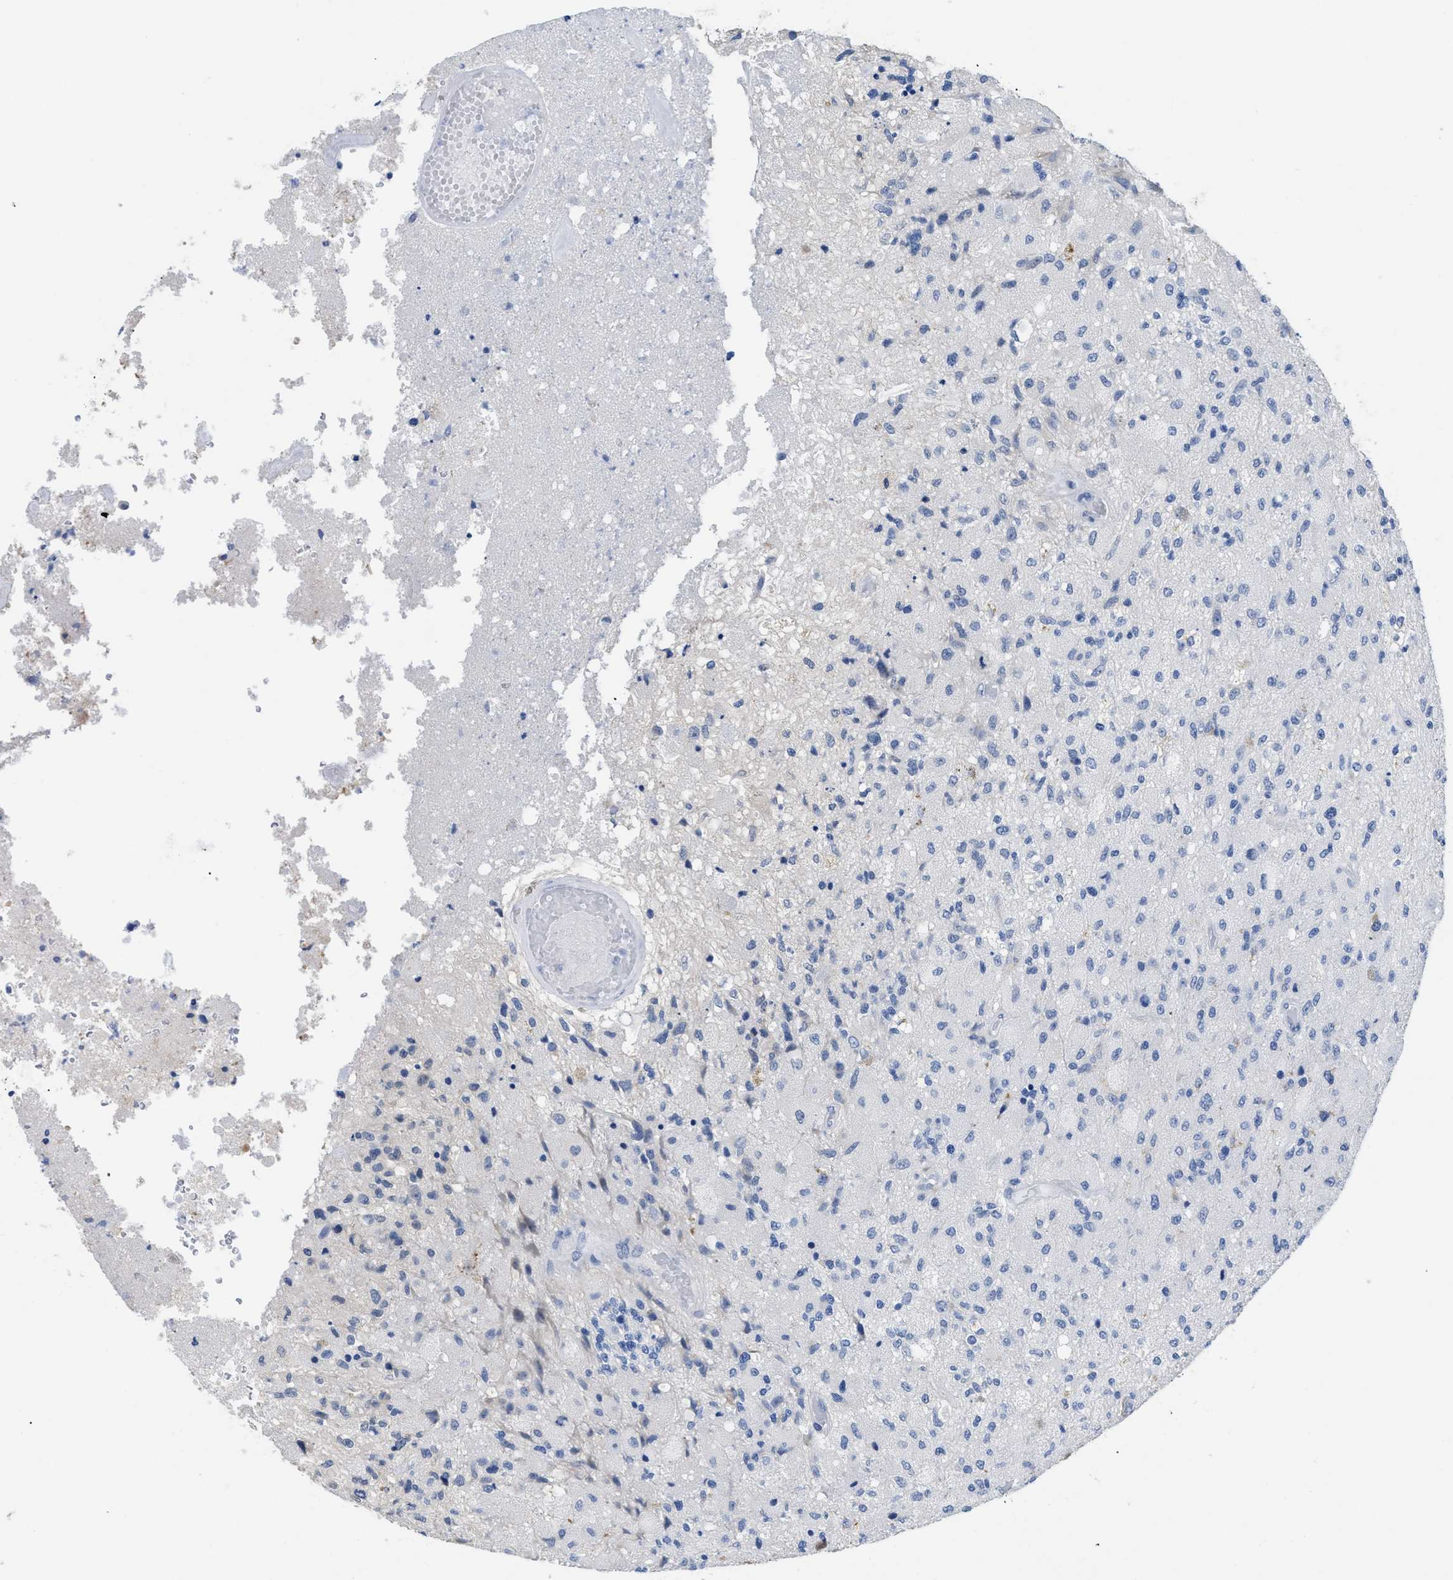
{"staining": {"intensity": "negative", "quantity": "none", "location": "none"}, "tissue": "glioma", "cell_type": "Tumor cells", "image_type": "cancer", "snomed": [{"axis": "morphology", "description": "Normal tissue, NOS"}, {"axis": "morphology", "description": "Glioma, malignant, High grade"}, {"axis": "topography", "description": "Cerebral cortex"}], "caption": "IHC of human glioma shows no expression in tumor cells. (DAB (3,3'-diaminobenzidine) immunohistochemistry (IHC) with hematoxylin counter stain).", "gene": "APOBEC2", "patient": {"sex": "male", "age": 77}}